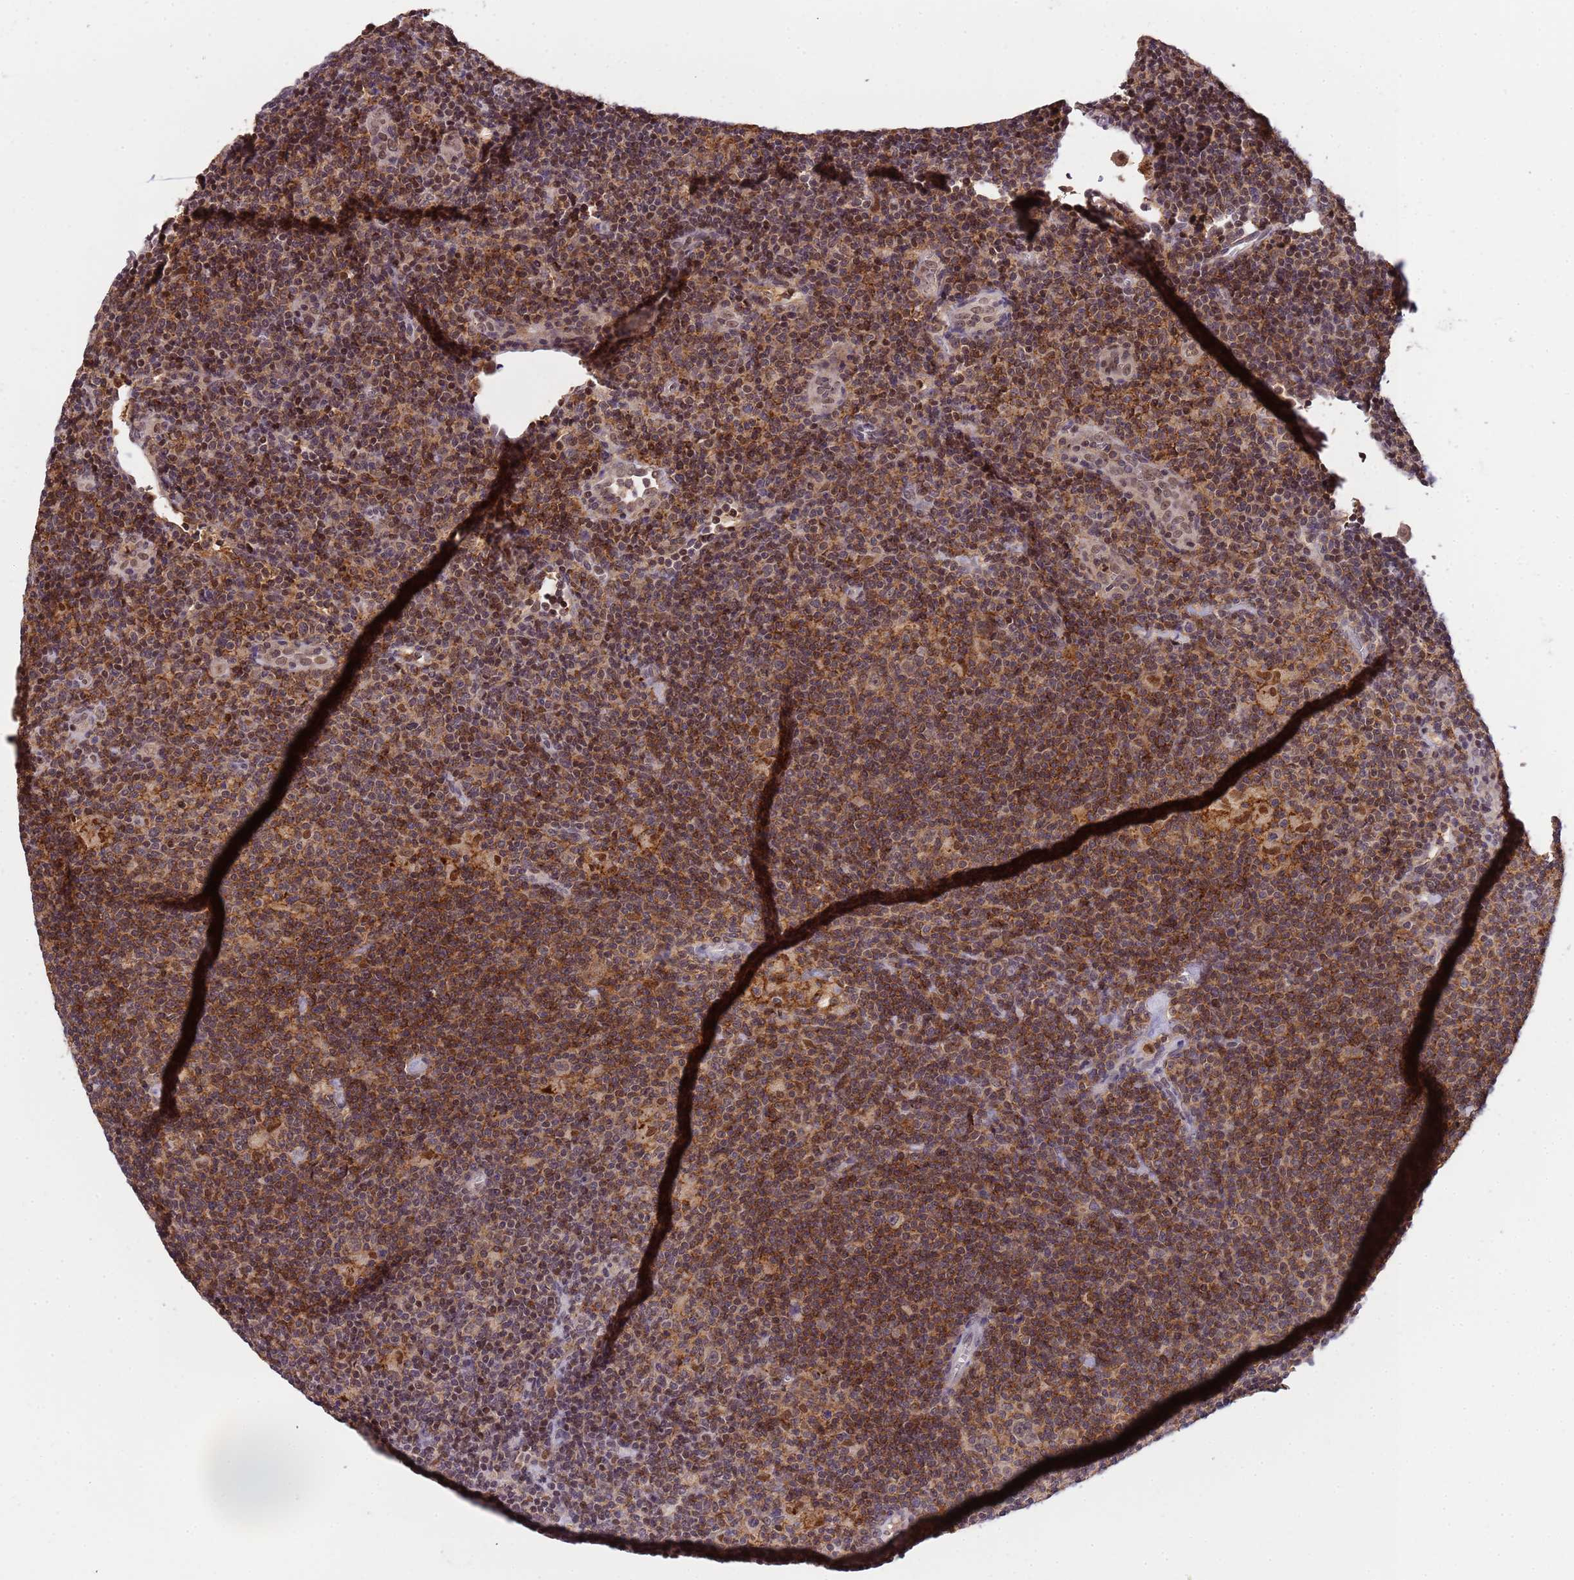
{"staining": {"intensity": "weak", "quantity": "<25%", "location": "nuclear"}, "tissue": "lymphoma", "cell_type": "Tumor cells", "image_type": "cancer", "snomed": [{"axis": "morphology", "description": "Hodgkin's disease, NOS"}, {"axis": "topography", "description": "Lymph node"}], "caption": "This is a micrograph of IHC staining of Hodgkin's disease, which shows no positivity in tumor cells.", "gene": "CD53", "patient": {"sex": "female", "age": 57}}